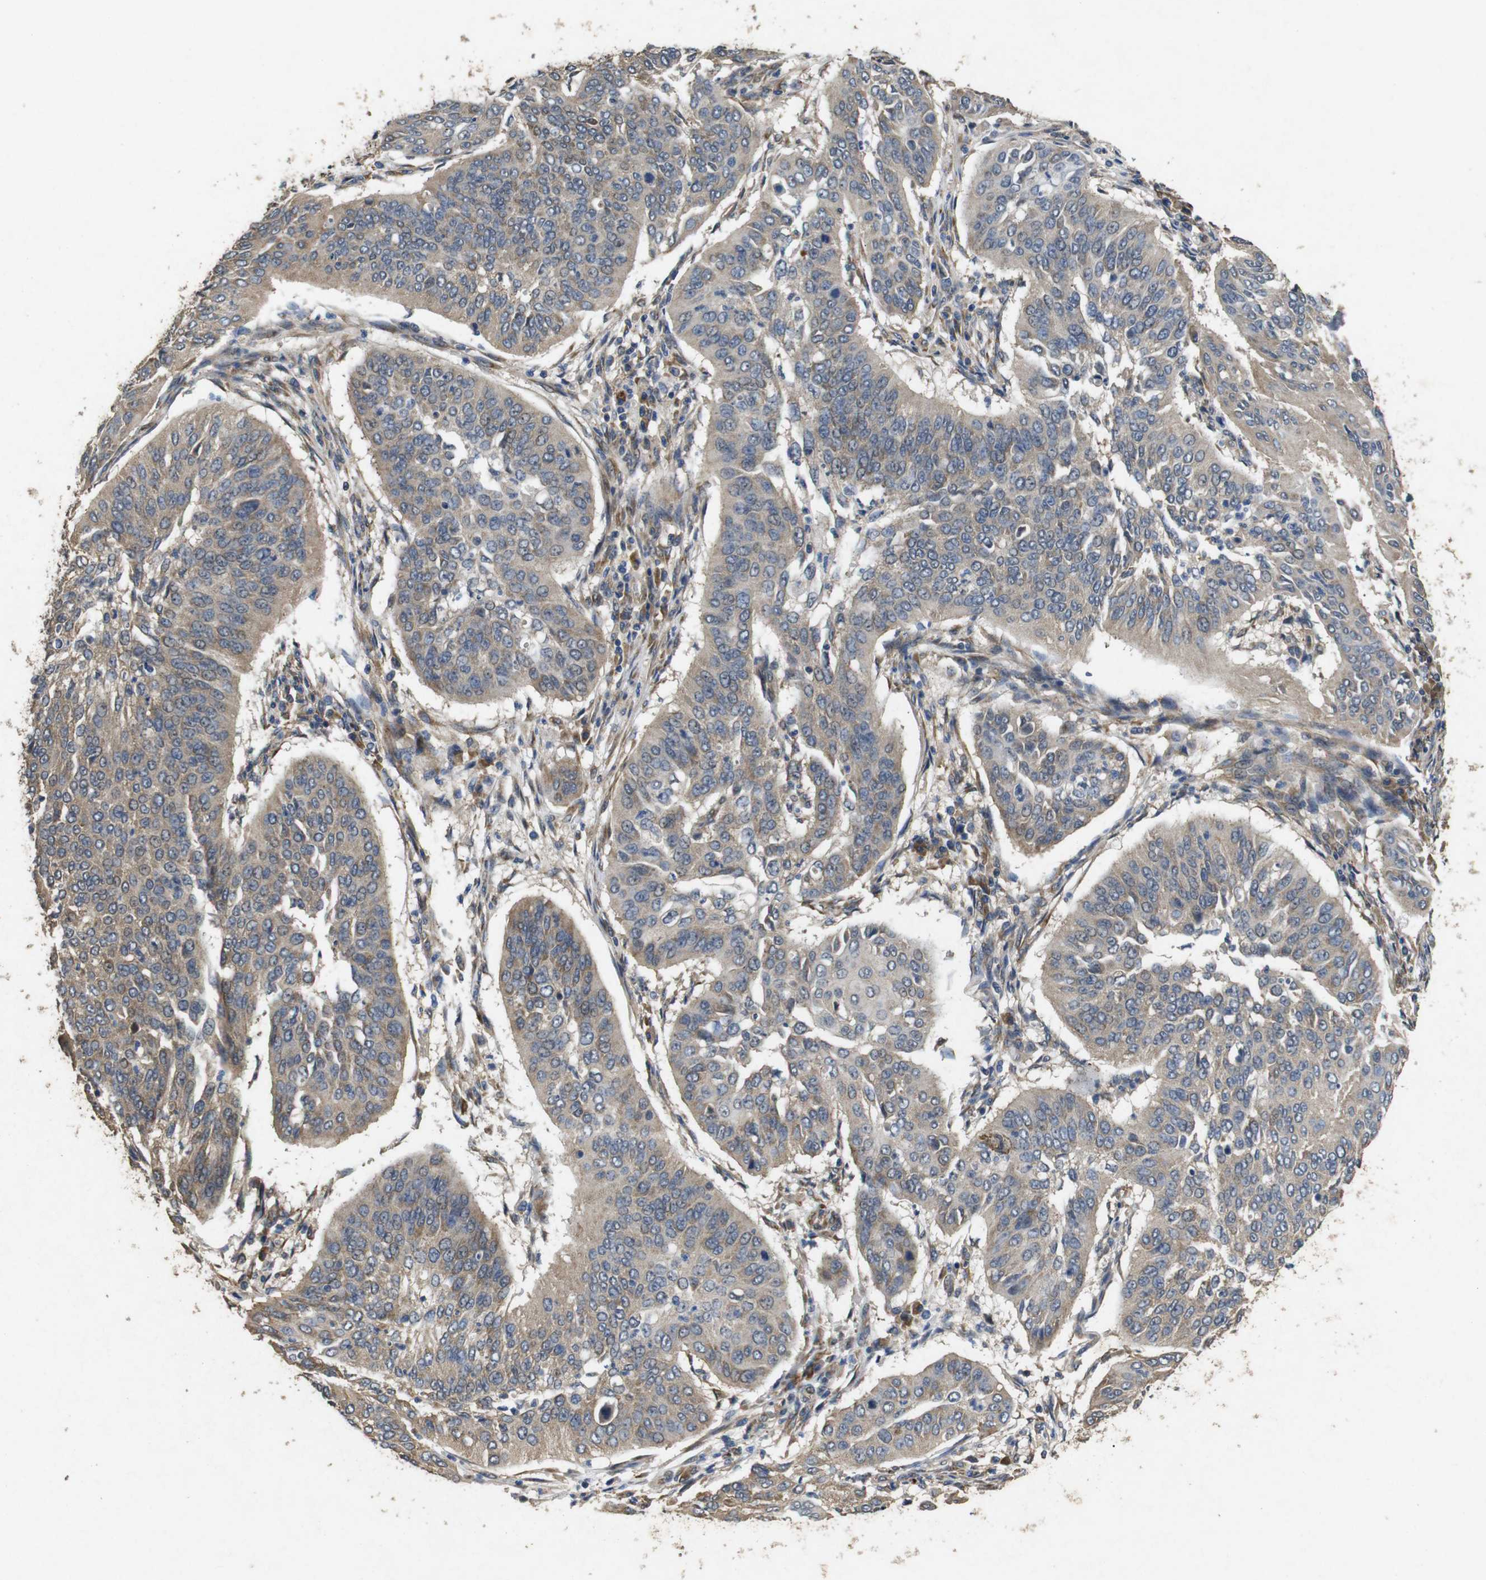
{"staining": {"intensity": "weak", "quantity": ">75%", "location": "cytoplasmic/membranous"}, "tissue": "cervical cancer", "cell_type": "Tumor cells", "image_type": "cancer", "snomed": [{"axis": "morphology", "description": "Normal tissue, NOS"}, {"axis": "morphology", "description": "Squamous cell carcinoma, NOS"}, {"axis": "topography", "description": "Cervix"}], "caption": "IHC photomicrograph of human cervical squamous cell carcinoma stained for a protein (brown), which demonstrates low levels of weak cytoplasmic/membranous positivity in approximately >75% of tumor cells.", "gene": "BNIP3", "patient": {"sex": "female", "age": 39}}